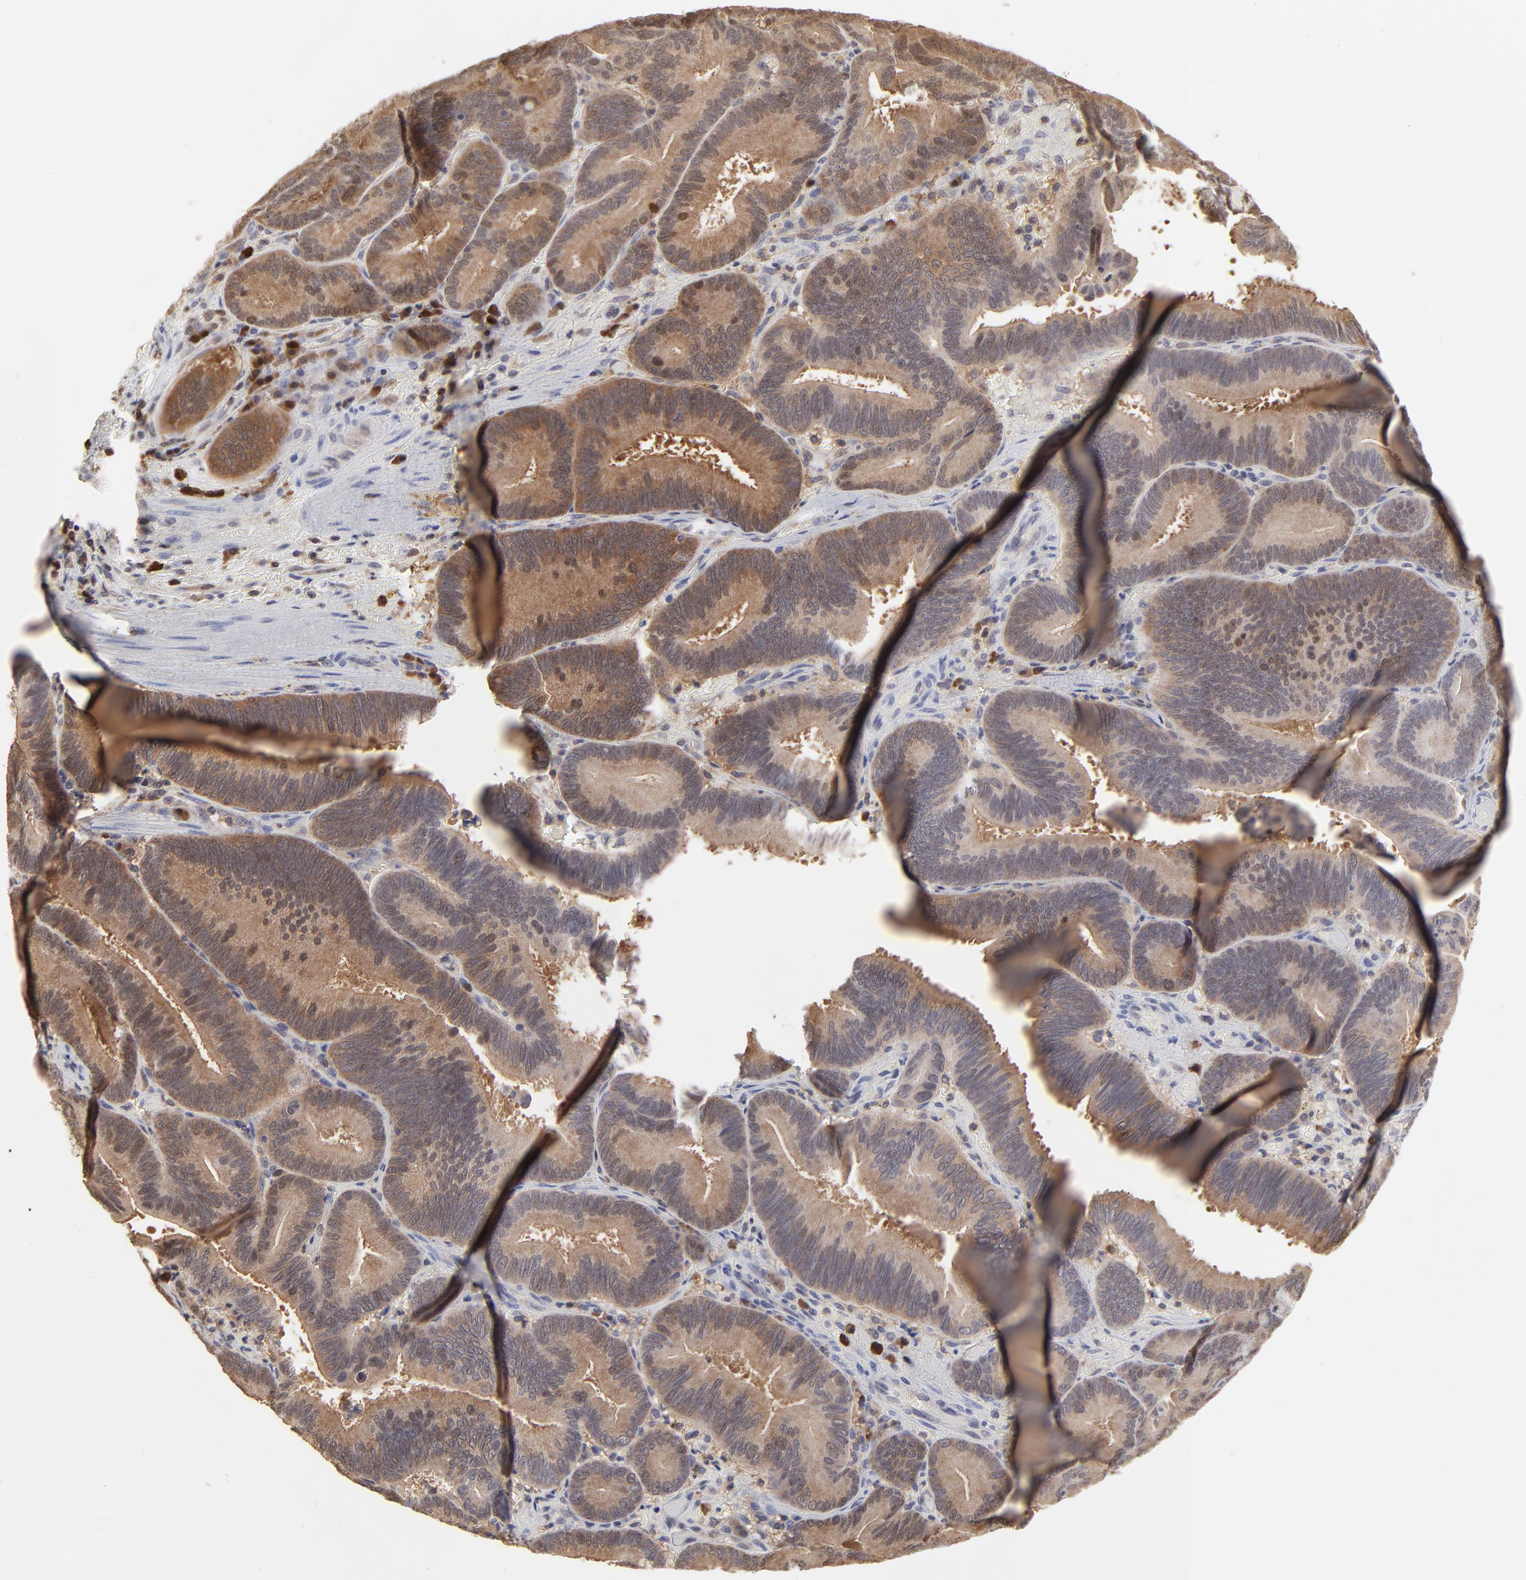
{"staining": {"intensity": "moderate", "quantity": ">75%", "location": "cytoplasmic/membranous"}, "tissue": "pancreatic cancer", "cell_type": "Tumor cells", "image_type": "cancer", "snomed": [{"axis": "morphology", "description": "Adenocarcinoma, NOS"}, {"axis": "topography", "description": "Pancreas"}], "caption": "This is a histology image of immunohistochemistry staining of pancreatic cancer, which shows moderate positivity in the cytoplasmic/membranous of tumor cells.", "gene": "CASP3", "patient": {"sex": "male", "age": 82}}